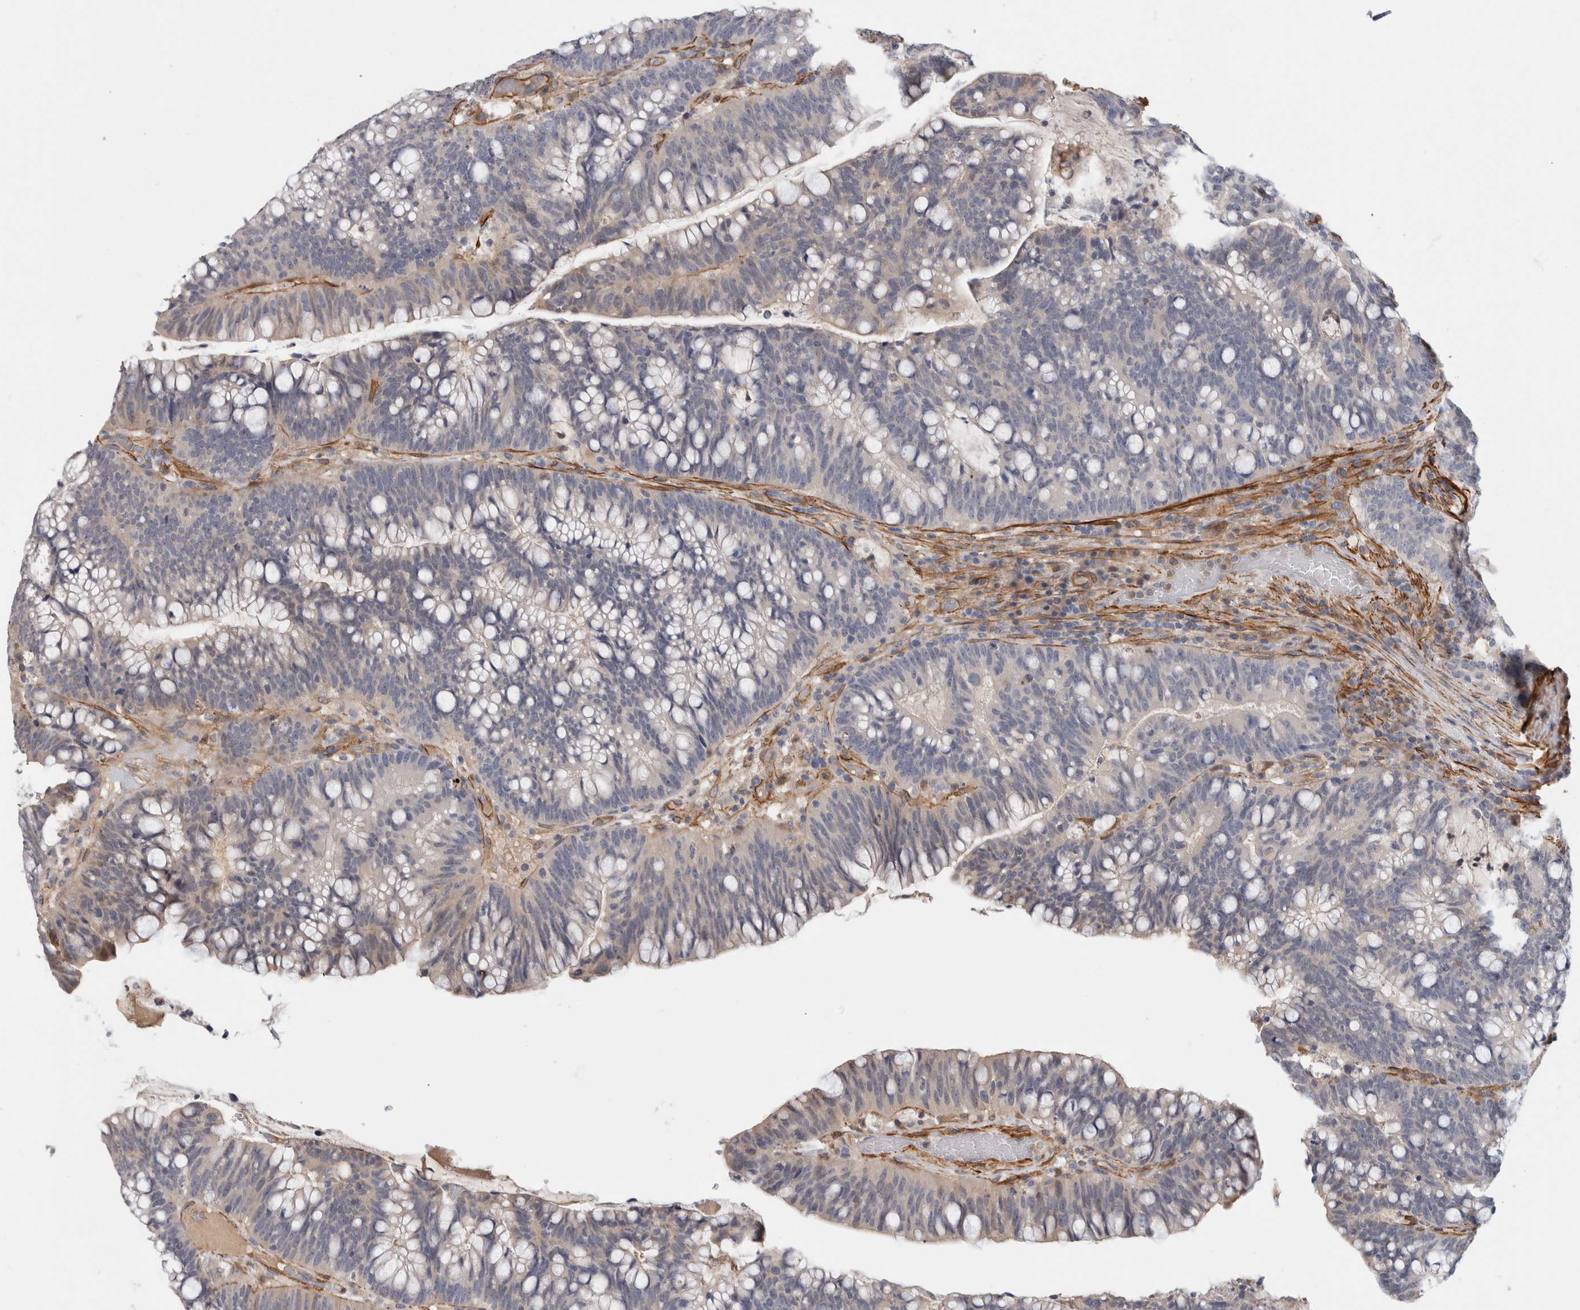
{"staining": {"intensity": "negative", "quantity": "none", "location": "none"}, "tissue": "colorectal cancer", "cell_type": "Tumor cells", "image_type": "cancer", "snomed": [{"axis": "morphology", "description": "Adenocarcinoma, NOS"}, {"axis": "topography", "description": "Colon"}], "caption": "Tumor cells are negative for protein expression in human colorectal cancer.", "gene": "PGM1", "patient": {"sex": "female", "age": 66}}